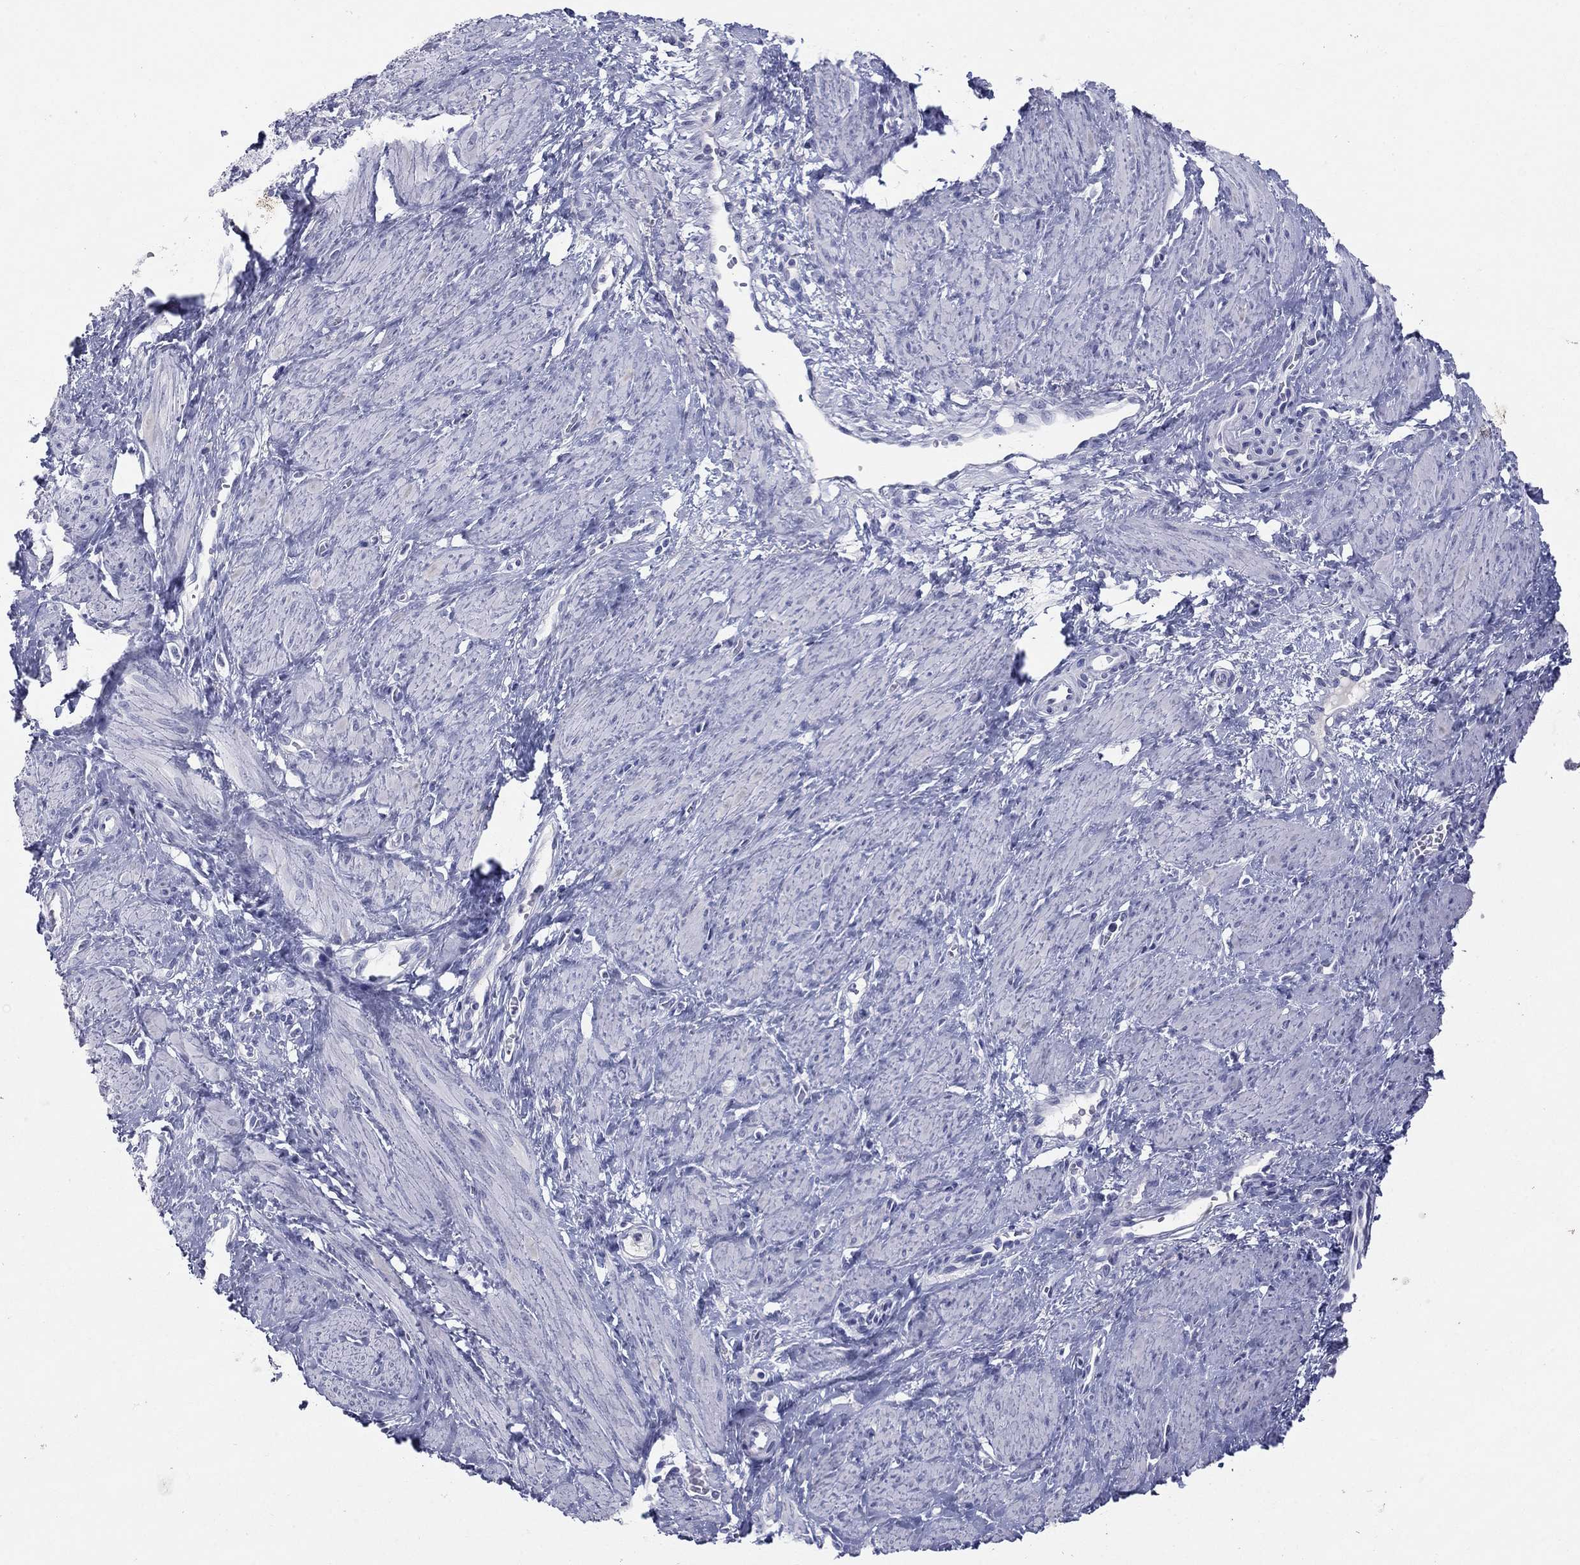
{"staining": {"intensity": "negative", "quantity": "none", "location": "none"}, "tissue": "smooth muscle", "cell_type": "Smooth muscle cells", "image_type": "normal", "snomed": [{"axis": "morphology", "description": "Normal tissue, NOS"}, {"axis": "topography", "description": "Smooth muscle"}, {"axis": "topography", "description": "Uterus"}], "caption": "IHC of unremarkable smooth muscle exhibits no staining in smooth muscle cells.", "gene": "KRT75", "patient": {"sex": "female", "age": 39}}